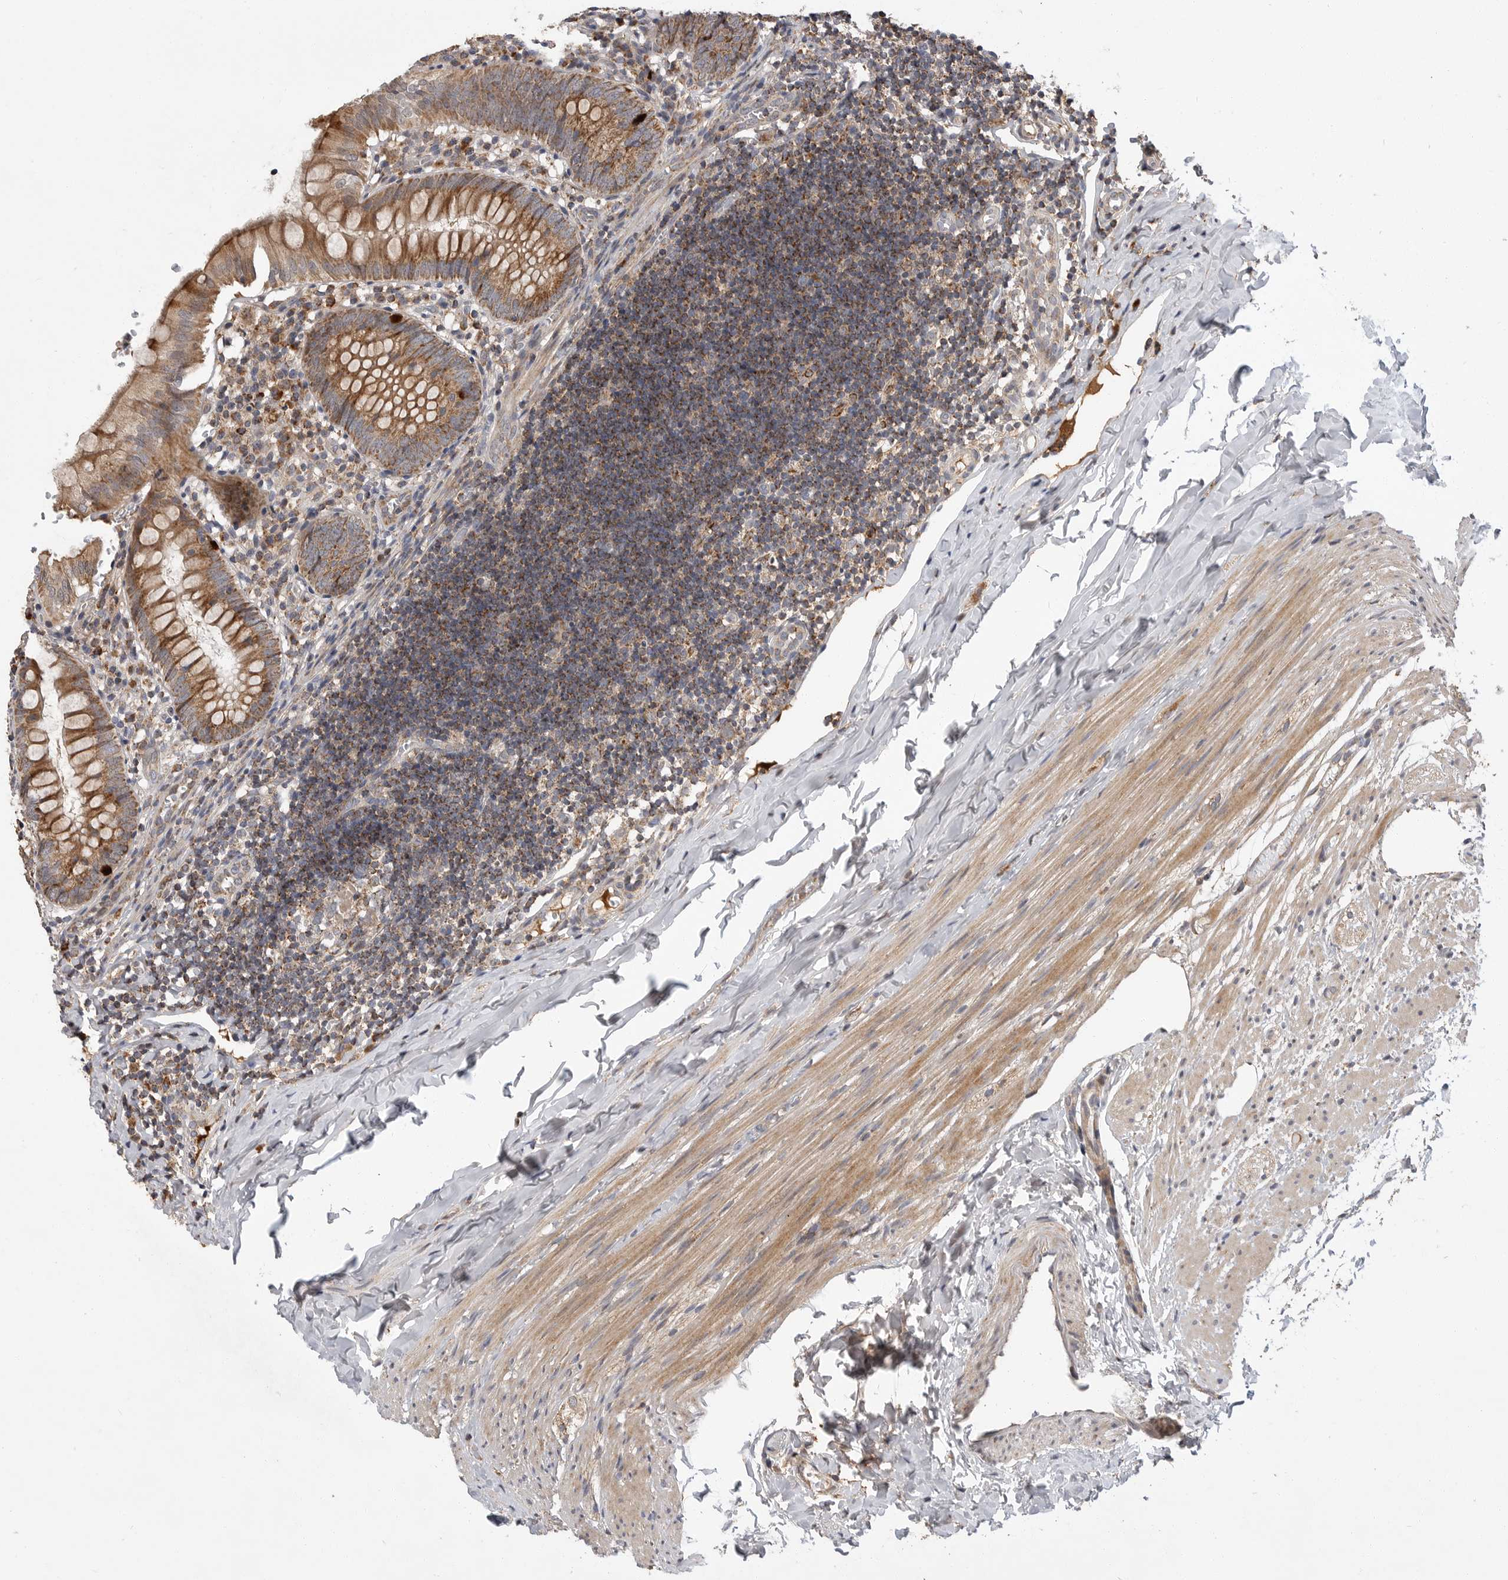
{"staining": {"intensity": "moderate", "quantity": ">75%", "location": "cytoplasmic/membranous"}, "tissue": "appendix", "cell_type": "Glandular cells", "image_type": "normal", "snomed": [{"axis": "morphology", "description": "Normal tissue, NOS"}, {"axis": "topography", "description": "Appendix"}], "caption": "Moderate cytoplasmic/membranous positivity for a protein is appreciated in approximately >75% of glandular cells of unremarkable appendix using immunohistochemistry (IHC).", "gene": "KYAT3", "patient": {"sex": "male", "age": 8}}